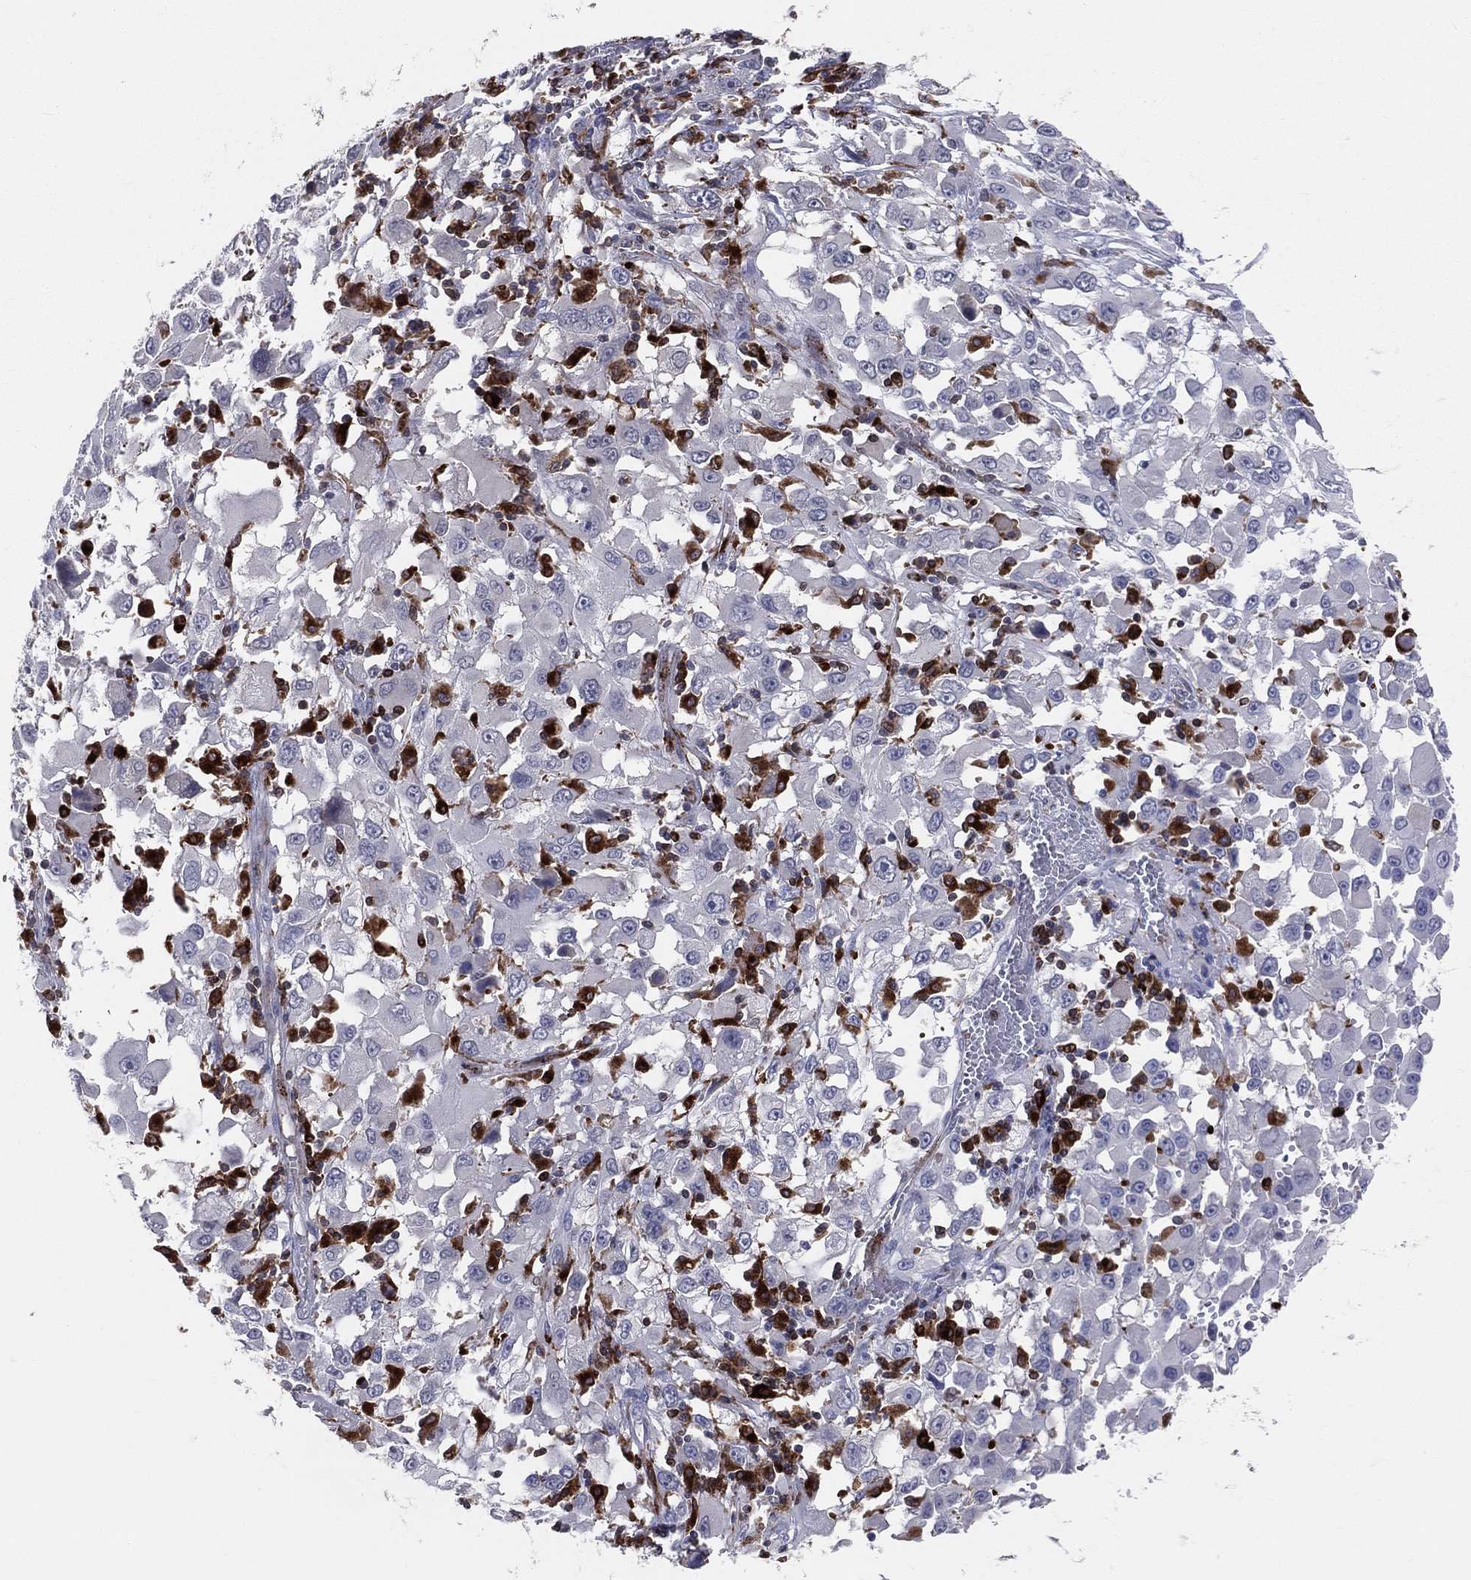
{"staining": {"intensity": "strong", "quantity": "<25%", "location": "cytoplasmic/membranous"}, "tissue": "melanoma", "cell_type": "Tumor cells", "image_type": "cancer", "snomed": [{"axis": "morphology", "description": "Malignant melanoma, Metastatic site"}, {"axis": "topography", "description": "Soft tissue"}], "caption": "The immunohistochemical stain highlights strong cytoplasmic/membranous positivity in tumor cells of malignant melanoma (metastatic site) tissue.", "gene": "CD74", "patient": {"sex": "male", "age": 50}}